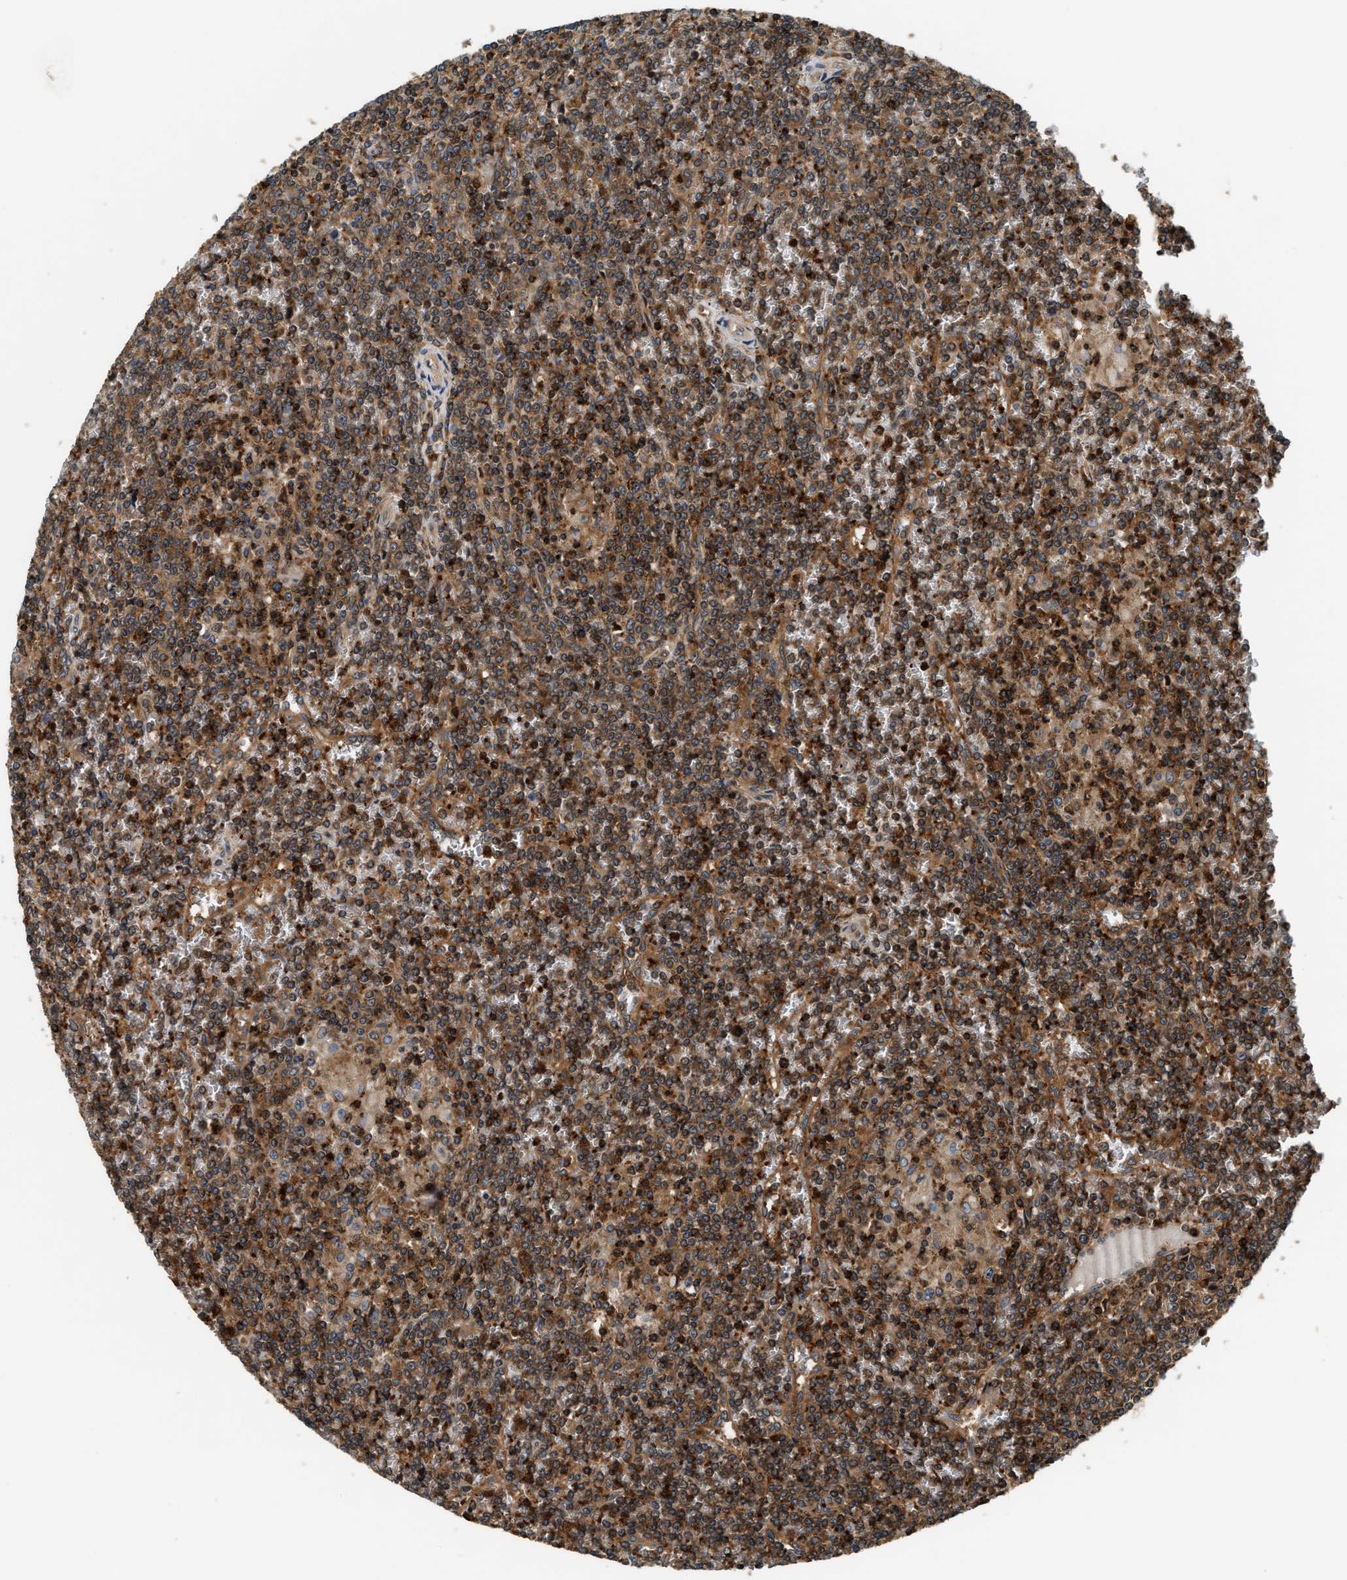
{"staining": {"intensity": "moderate", "quantity": ">75%", "location": "cytoplasmic/membranous"}, "tissue": "lymphoma", "cell_type": "Tumor cells", "image_type": "cancer", "snomed": [{"axis": "morphology", "description": "Malignant lymphoma, non-Hodgkin's type, Low grade"}, {"axis": "topography", "description": "Spleen"}], "caption": "A micrograph of human lymphoma stained for a protein shows moderate cytoplasmic/membranous brown staining in tumor cells.", "gene": "SNX5", "patient": {"sex": "female", "age": 19}}